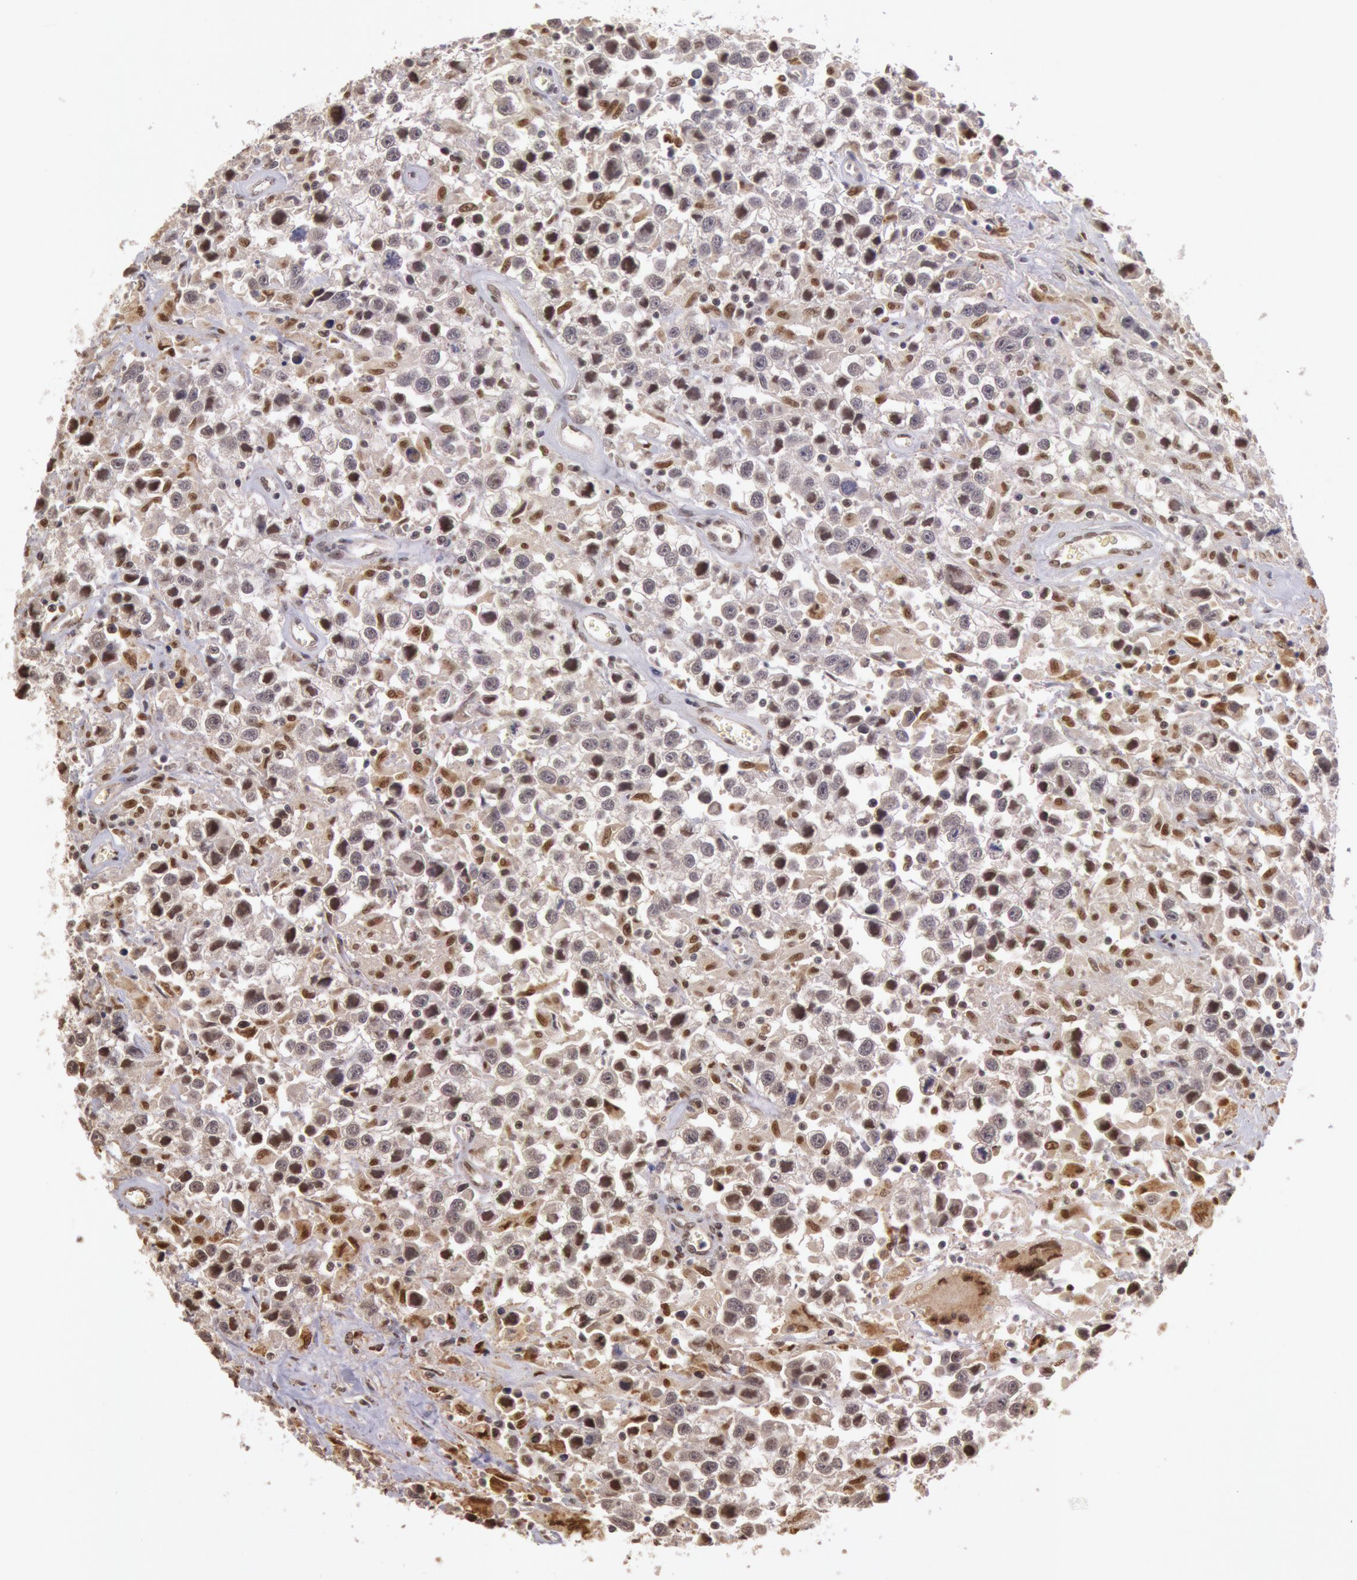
{"staining": {"intensity": "weak", "quantity": "25%-75%", "location": "nuclear"}, "tissue": "testis cancer", "cell_type": "Tumor cells", "image_type": "cancer", "snomed": [{"axis": "morphology", "description": "Seminoma, NOS"}, {"axis": "topography", "description": "Testis"}], "caption": "Tumor cells display weak nuclear expression in approximately 25%-75% of cells in testis cancer (seminoma).", "gene": "LIG4", "patient": {"sex": "male", "age": 43}}